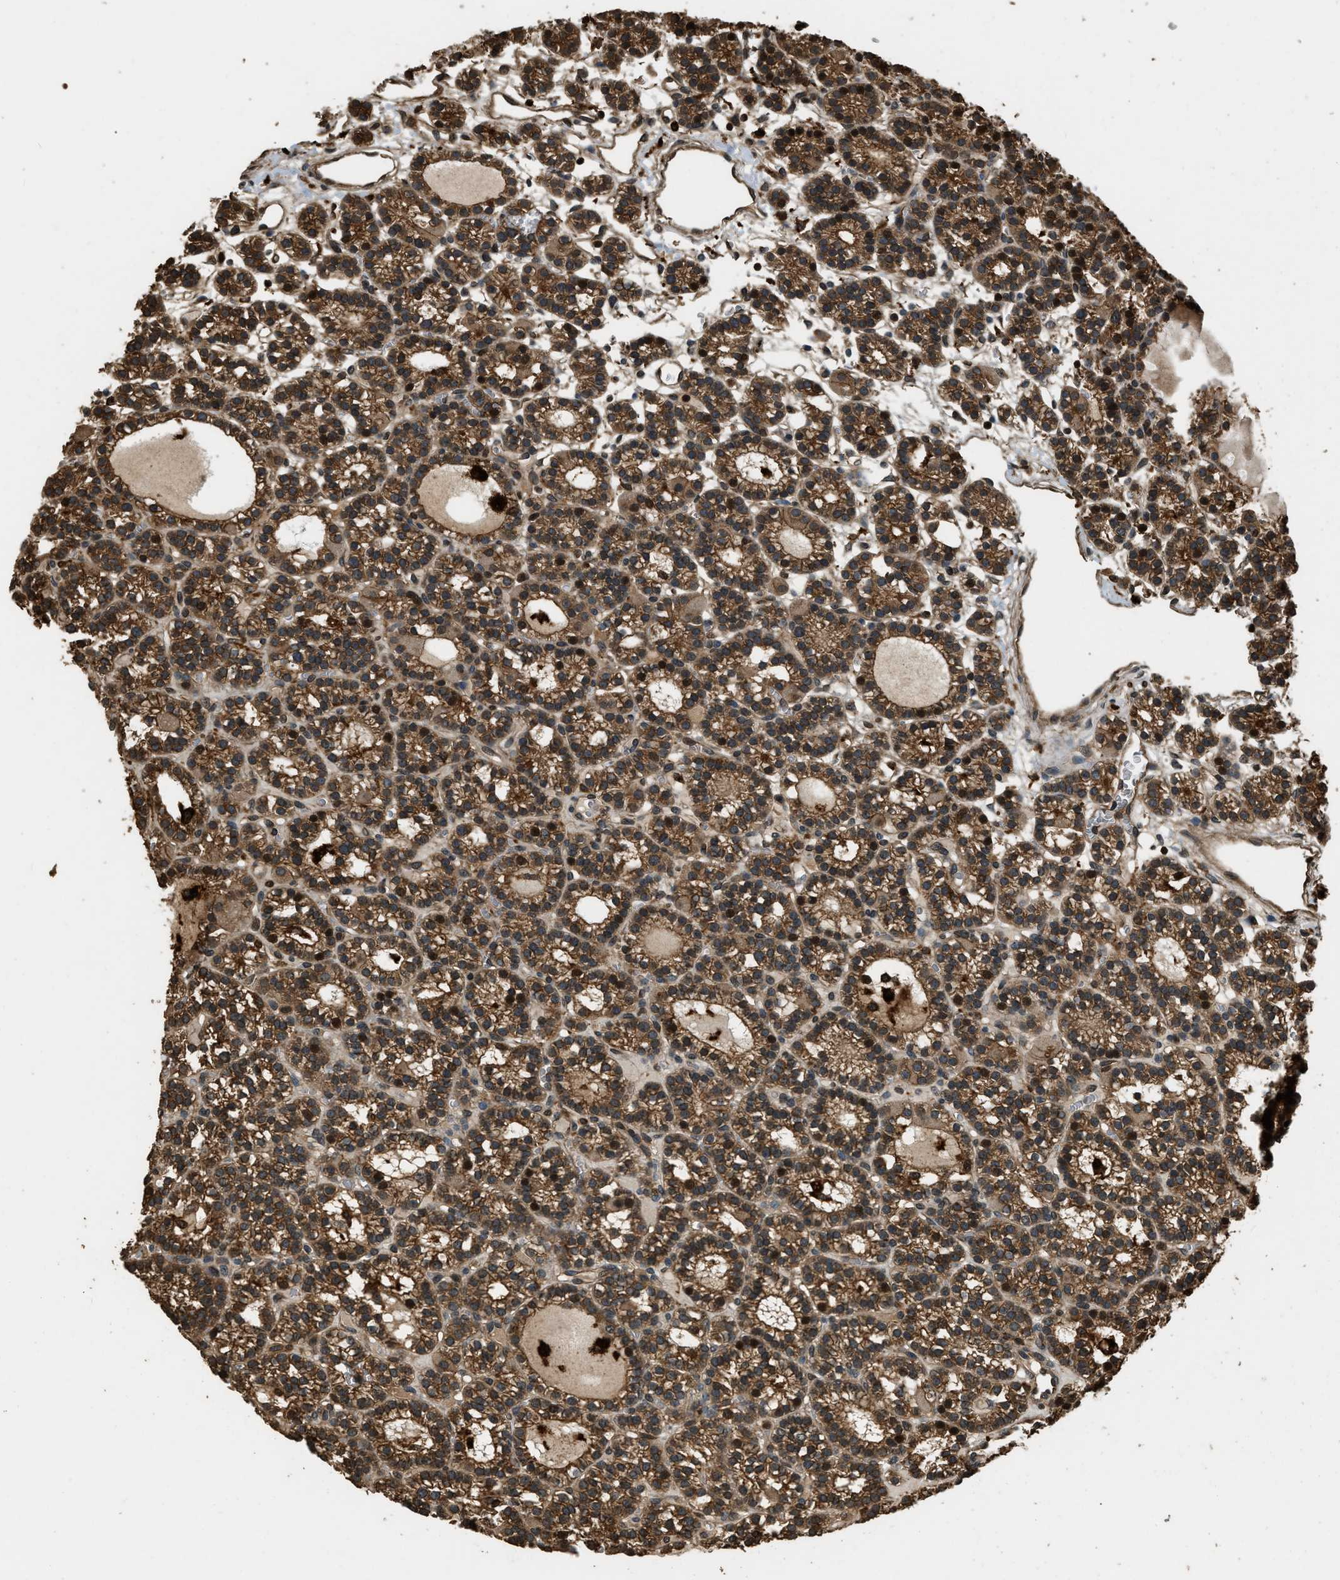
{"staining": {"intensity": "moderate", "quantity": ">75%", "location": "cytoplasmic/membranous,nuclear"}, "tissue": "parathyroid gland", "cell_type": "Glandular cells", "image_type": "normal", "snomed": [{"axis": "morphology", "description": "Normal tissue, NOS"}, {"axis": "morphology", "description": "Adenoma, NOS"}, {"axis": "topography", "description": "Parathyroid gland"}], "caption": "A brown stain highlights moderate cytoplasmic/membranous,nuclear staining of a protein in glandular cells of unremarkable human parathyroid gland.", "gene": "RAP2A", "patient": {"sex": "female", "age": 58}}